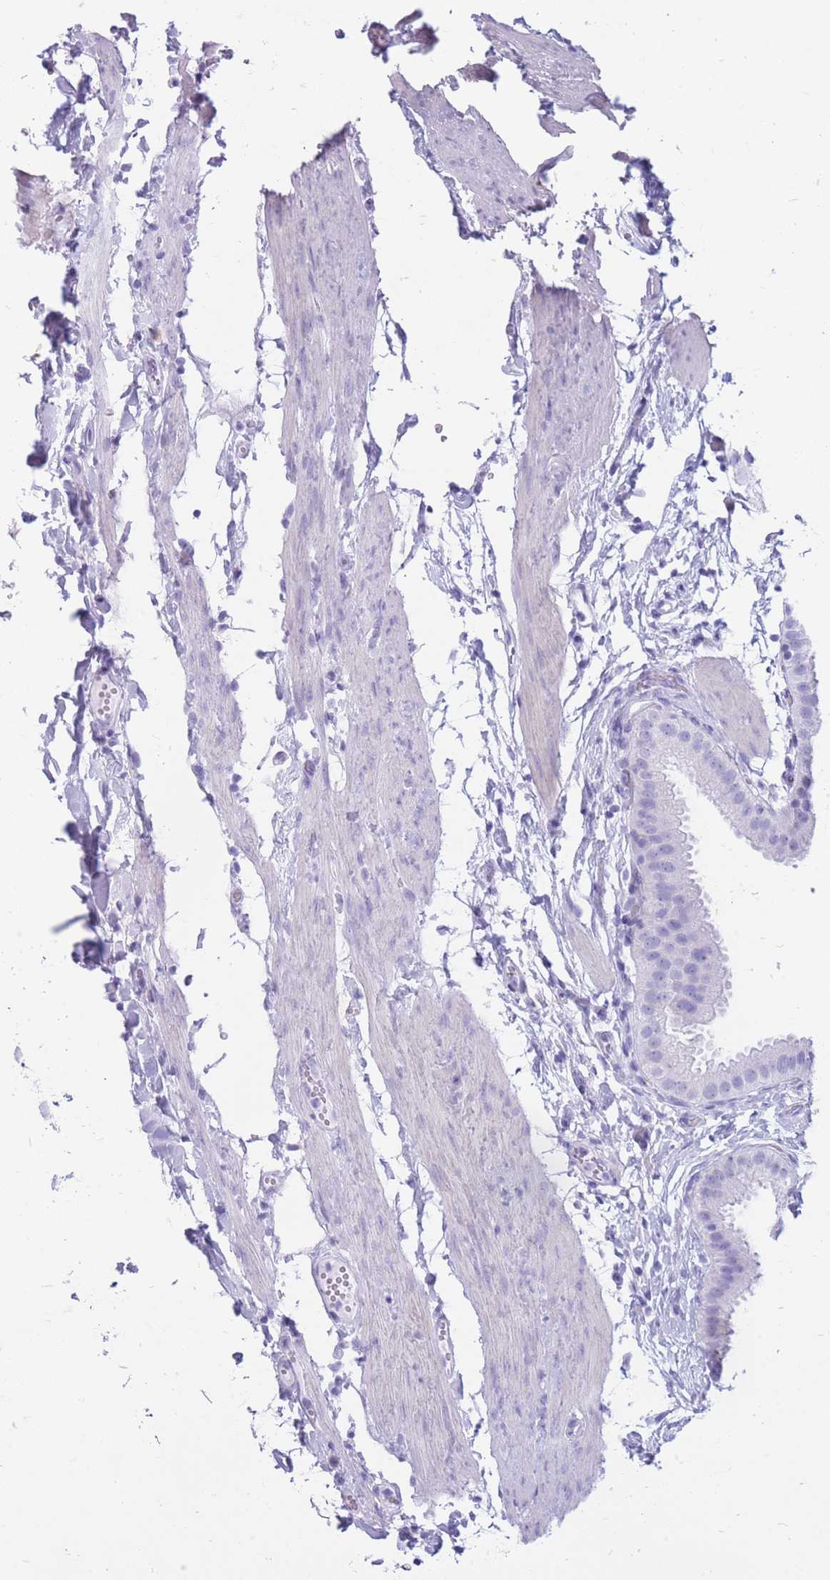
{"staining": {"intensity": "negative", "quantity": "none", "location": "none"}, "tissue": "gallbladder", "cell_type": "Glandular cells", "image_type": "normal", "snomed": [{"axis": "morphology", "description": "Normal tissue, NOS"}, {"axis": "topography", "description": "Gallbladder"}], "caption": "IHC of normal human gallbladder reveals no expression in glandular cells. (Stains: DAB immunohistochemistry (IHC) with hematoxylin counter stain, Microscopy: brightfield microscopy at high magnification).", "gene": "ZFP37", "patient": {"sex": "female", "age": 61}}